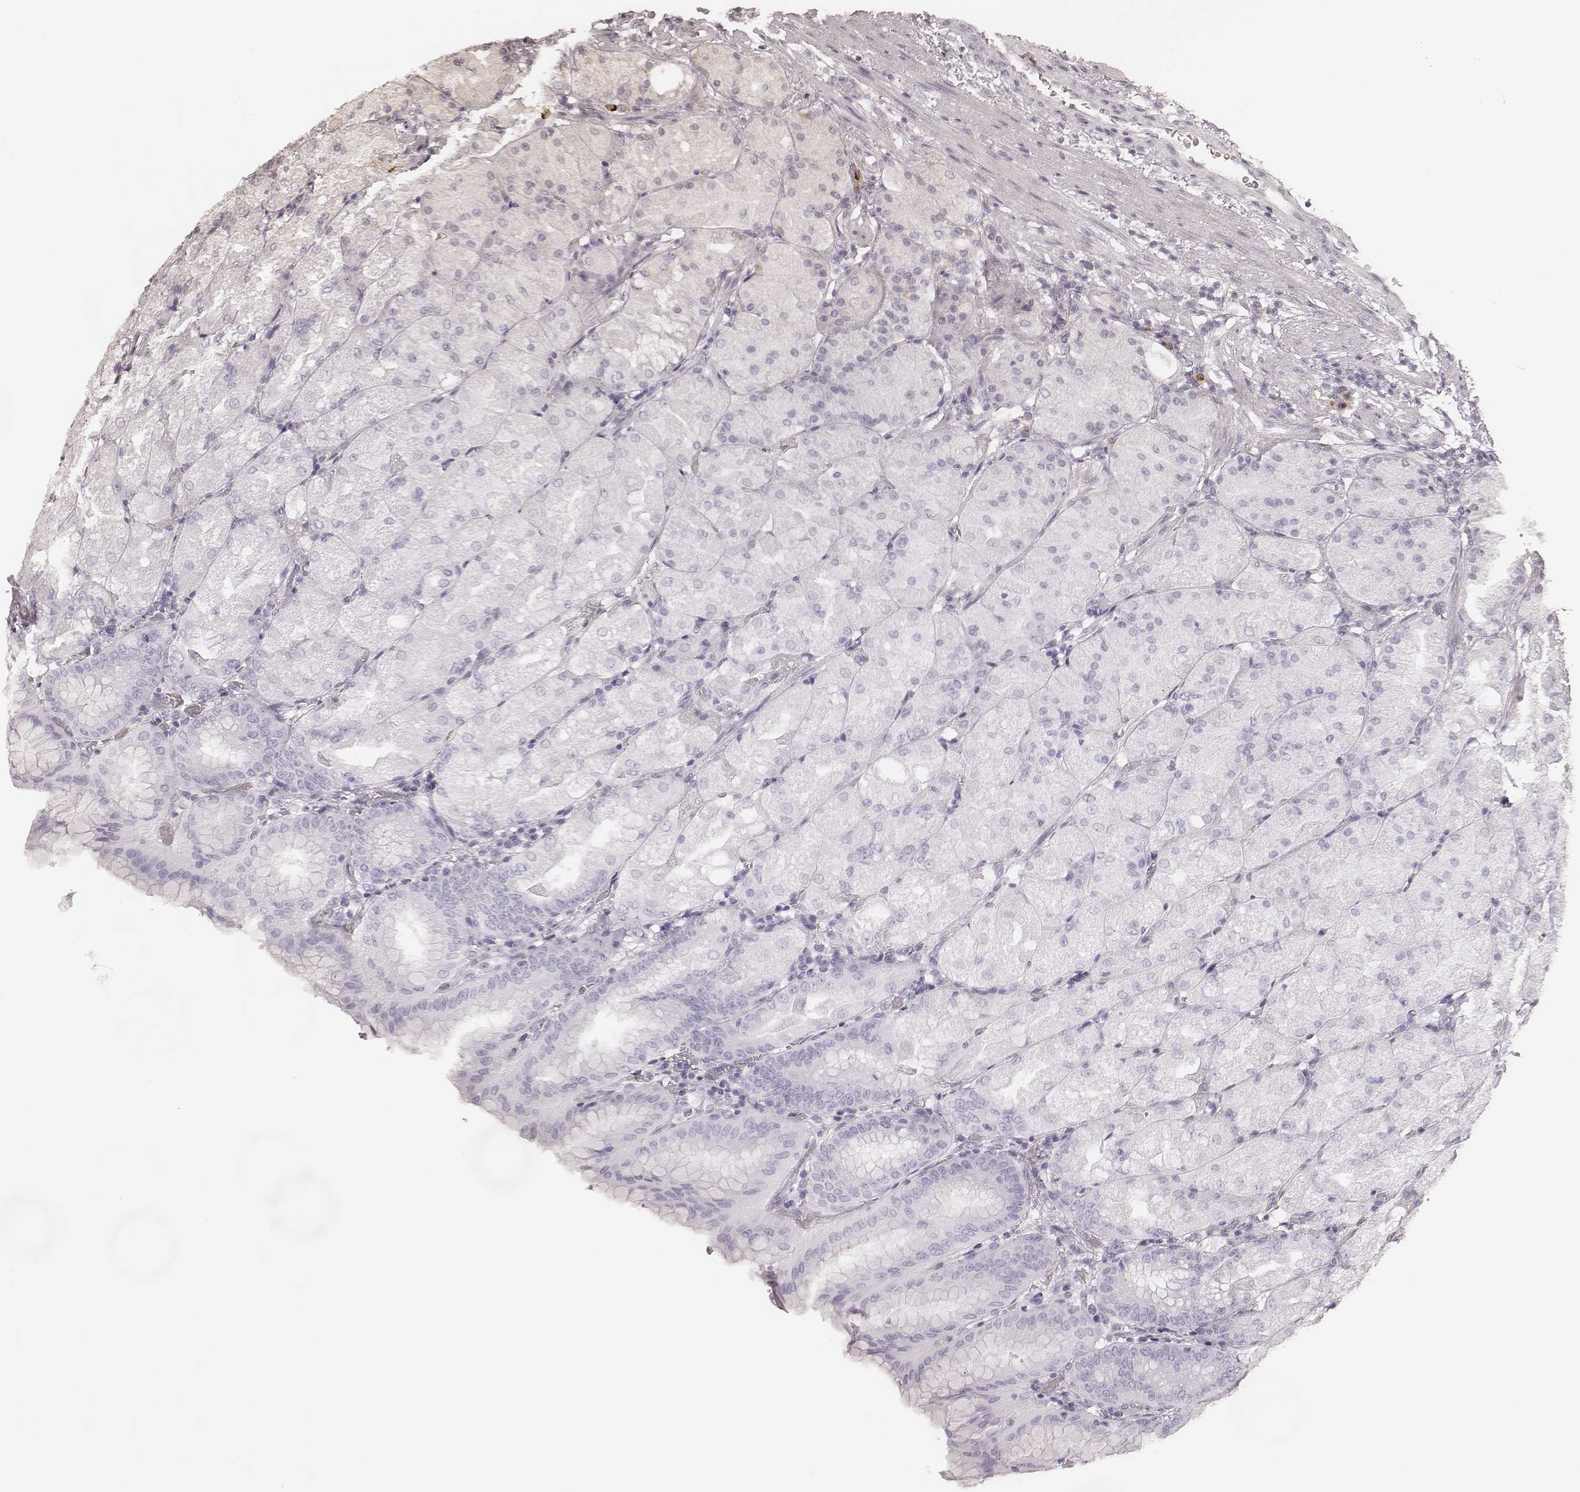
{"staining": {"intensity": "weak", "quantity": "<25%", "location": "cytoplasmic/membranous"}, "tissue": "stomach", "cell_type": "Glandular cells", "image_type": "normal", "snomed": [{"axis": "morphology", "description": "Normal tissue, NOS"}, {"axis": "topography", "description": "Stomach, upper"}, {"axis": "topography", "description": "Stomach"}, {"axis": "topography", "description": "Stomach, lower"}], "caption": "IHC of benign stomach reveals no expression in glandular cells.", "gene": "GORASP2", "patient": {"sex": "male", "age": 62}}